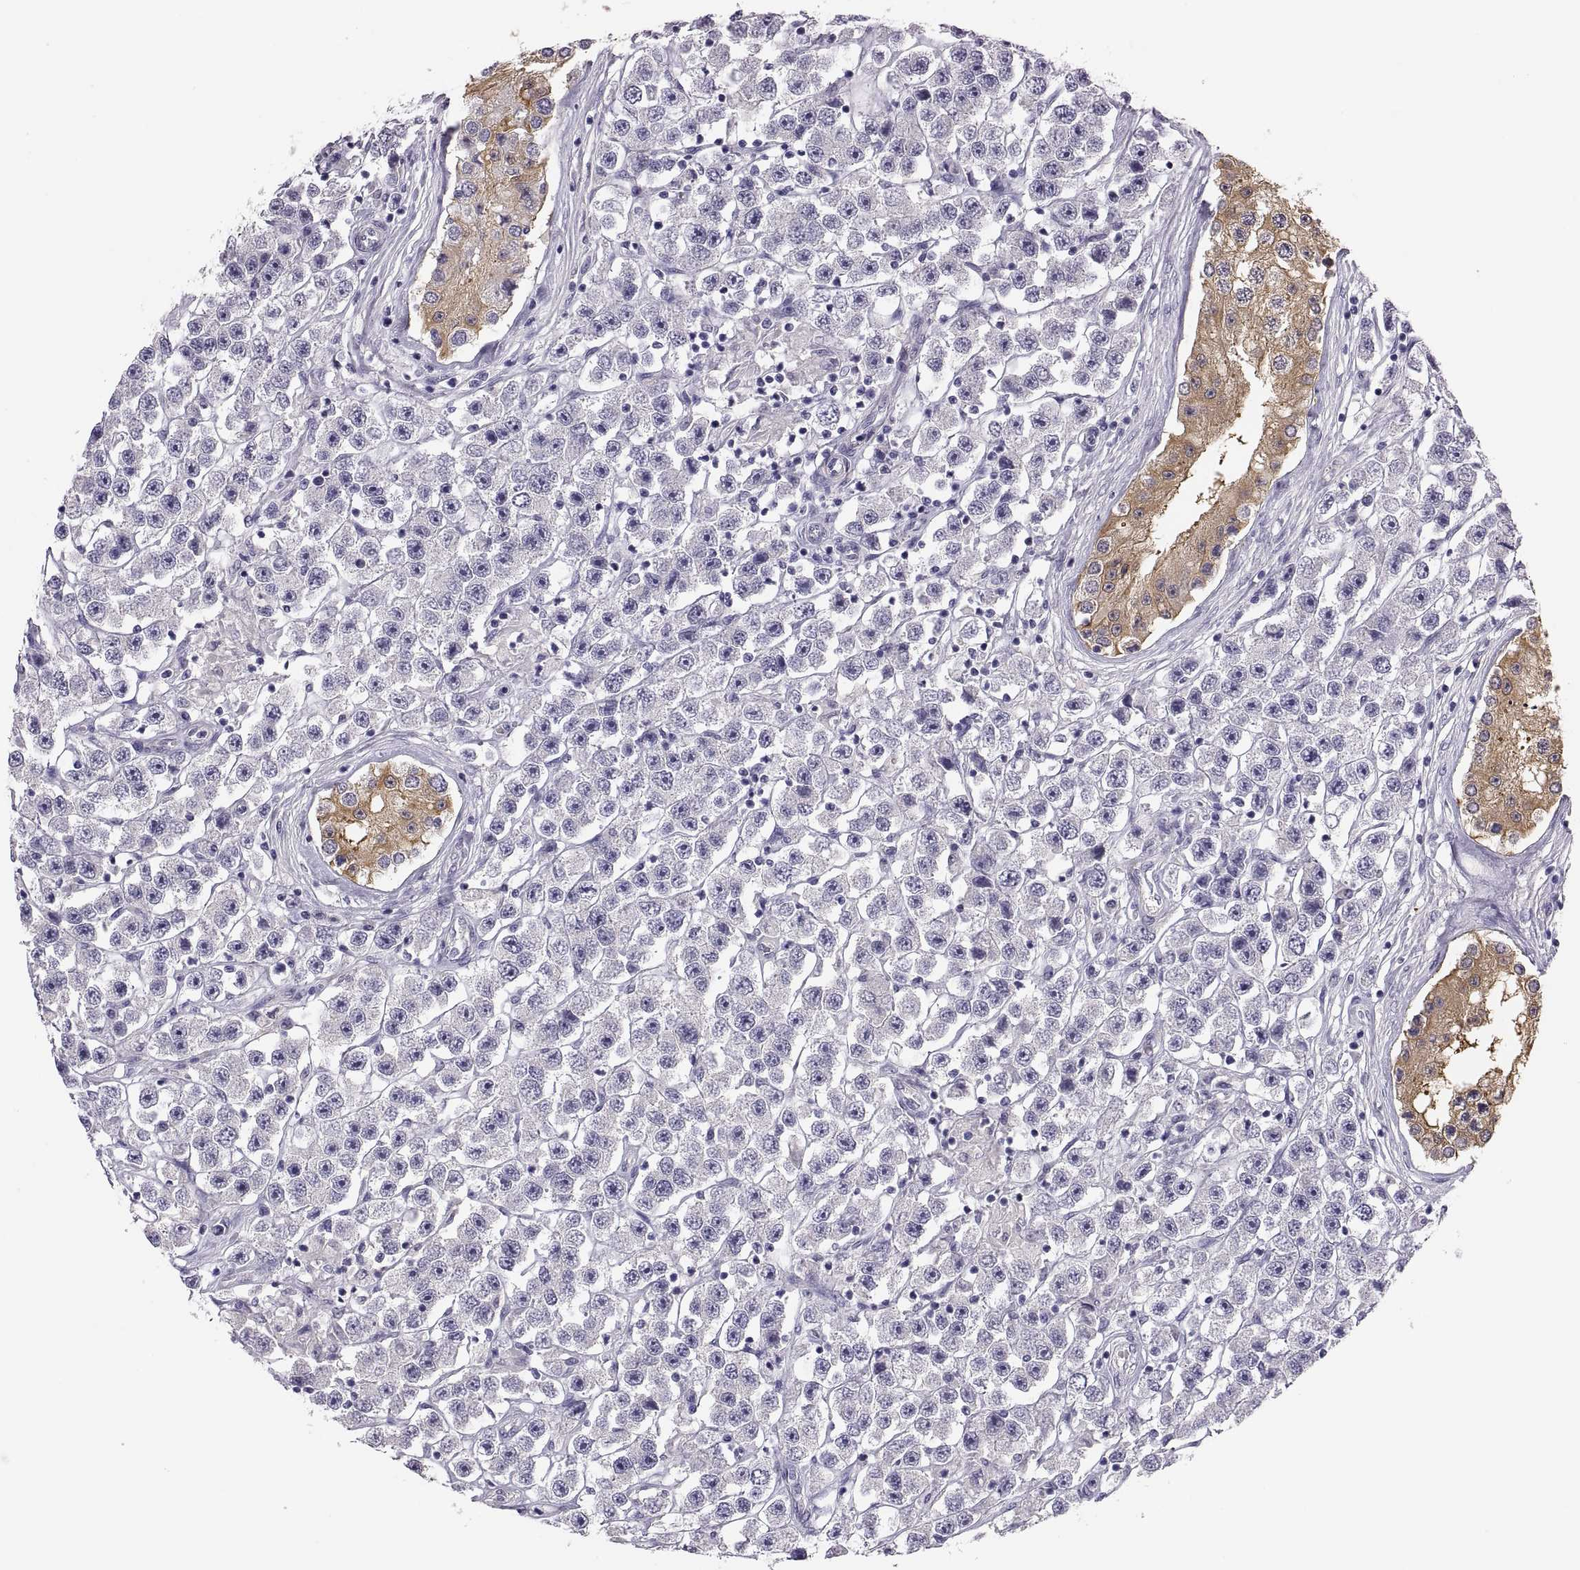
{"staining": {"intensity": "negative", "quantity": "none", "location": "none"}, "tissue": "testis cancer", "cell_type": "Tumor cells", "image_type": "cancer", "snomed": [{"axis": "morphology", "description": "Seminoma, NOS"}, {"axis": "topography", "description": "Testis"}], "caption": "The photomicrograph displays no staining of tumor cells in testis cancer. (DAB (3,3'-diaminobenzidine) IHC with hematoxylin counter stain).", "gene": "STRC", "patient": {"sex": "male", "age": 45}}